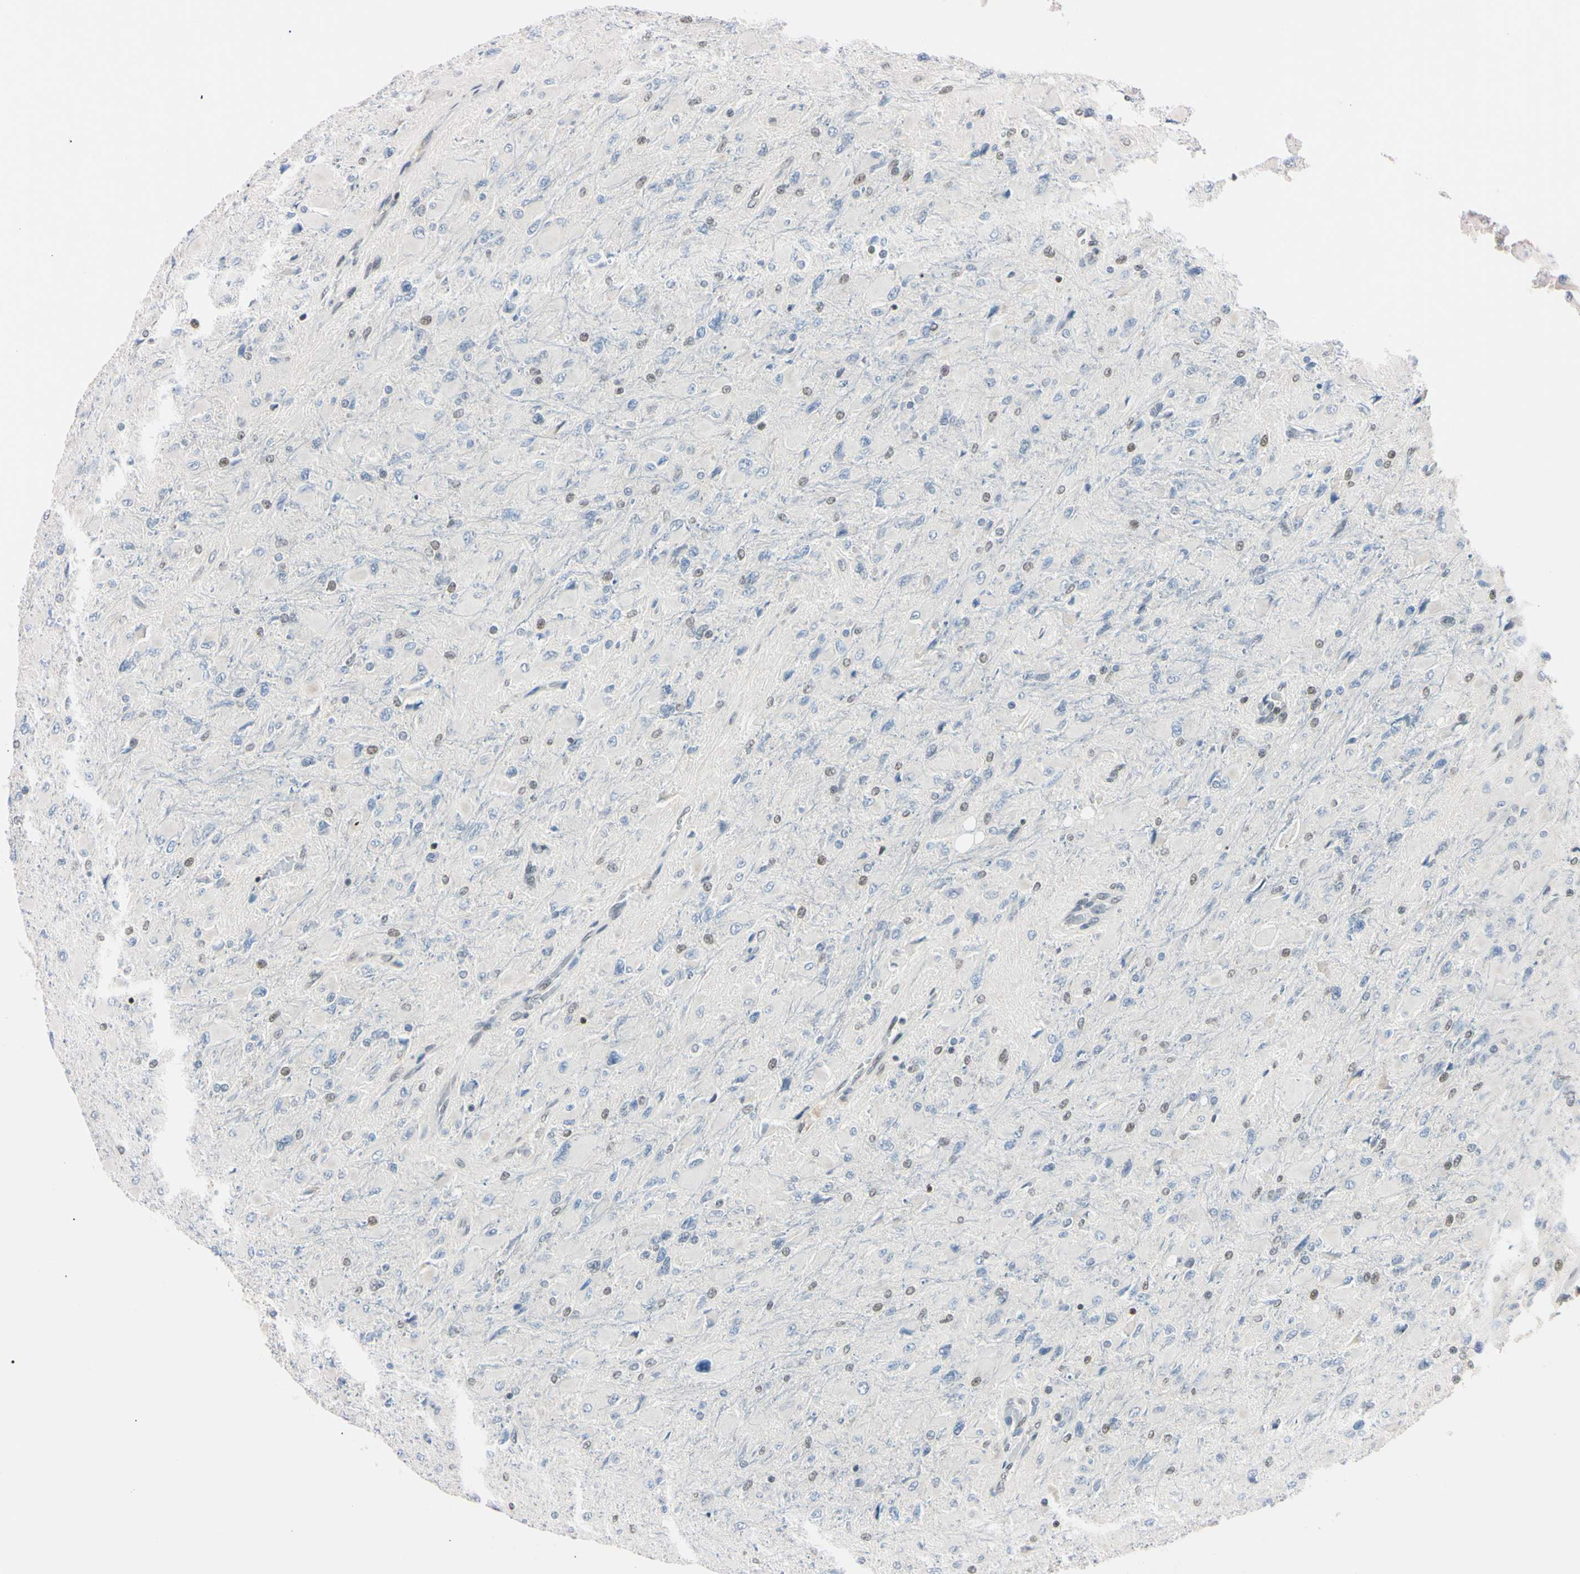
{"staining": {"intensity": "negative", "quantity": "none", "location": "none"}, "tissue": "glioma", "cell_type": "Tumor cells", "image_type": "cancer", "snomed": [{"axis": "morphology", "description": "Glioma, malignant, High grade"}, {"axis": "topography", "description": "Cerebral cortex"}], "caption": "The immunohistochemistry (IHC) image has no significant positivity in tumor cells of malignant glioma (high-grade) tissue. Nuclei are stained in blue.", "gene": "C1orf174", "patient": {"sex": "female", "age": 36}}